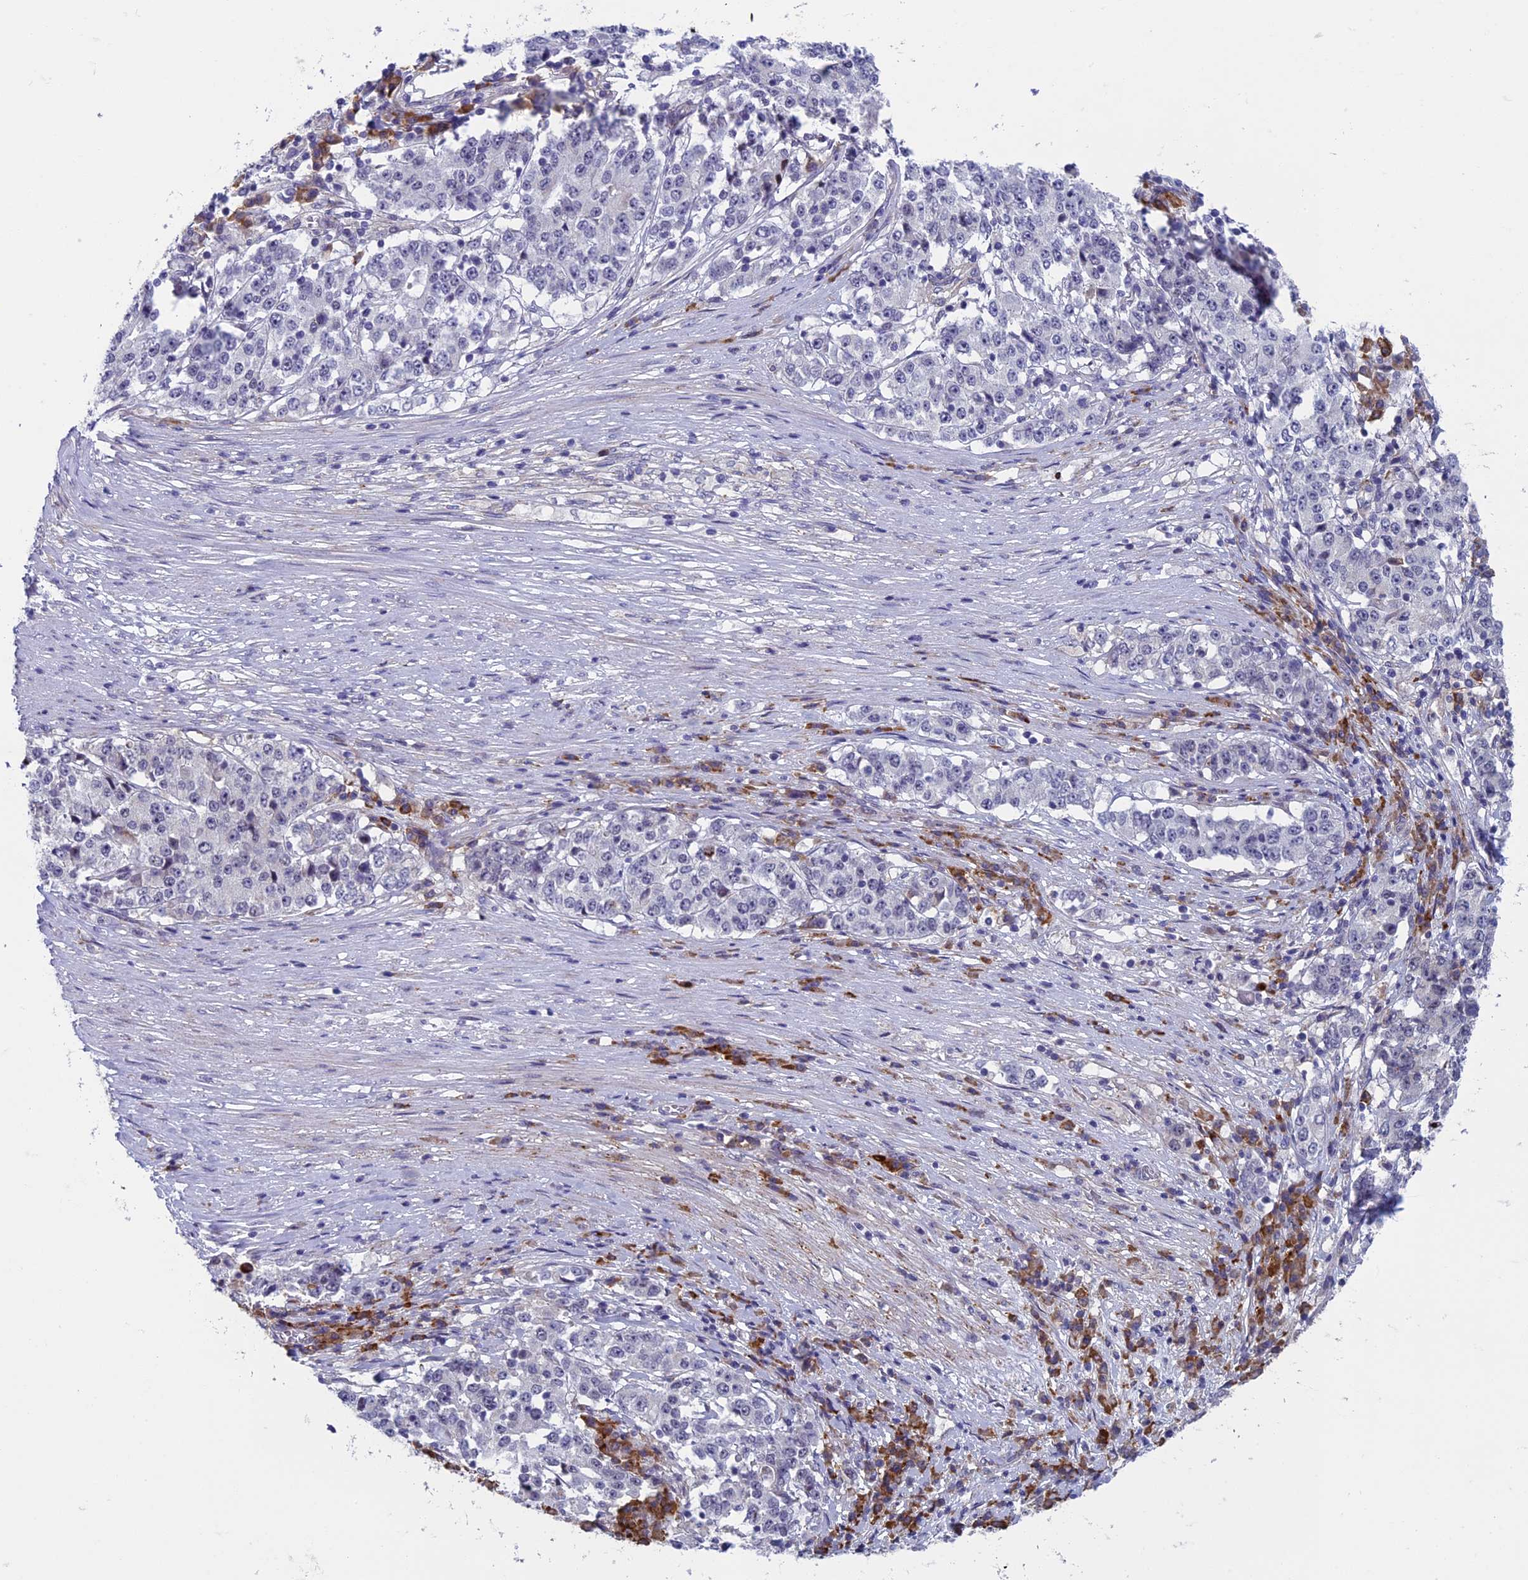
{"staining": {"intensity": "negative", "quantity": "none", "location": "none"}, "tissue": "stomach cancer", "cell_type": "Tumor cells", "image_type": "cancer", "snomed": [{"axis": "morphology", "description": "Adenocarcinoma, NOS"}, {"axis": "topography", "description": "Stomach"}], "caption": "Stomach cancer stained for a protein using IHC shows no staining tumor cells.", "gene": "CNEP1R1", "patient": {"sex": "male", "age": 59}}